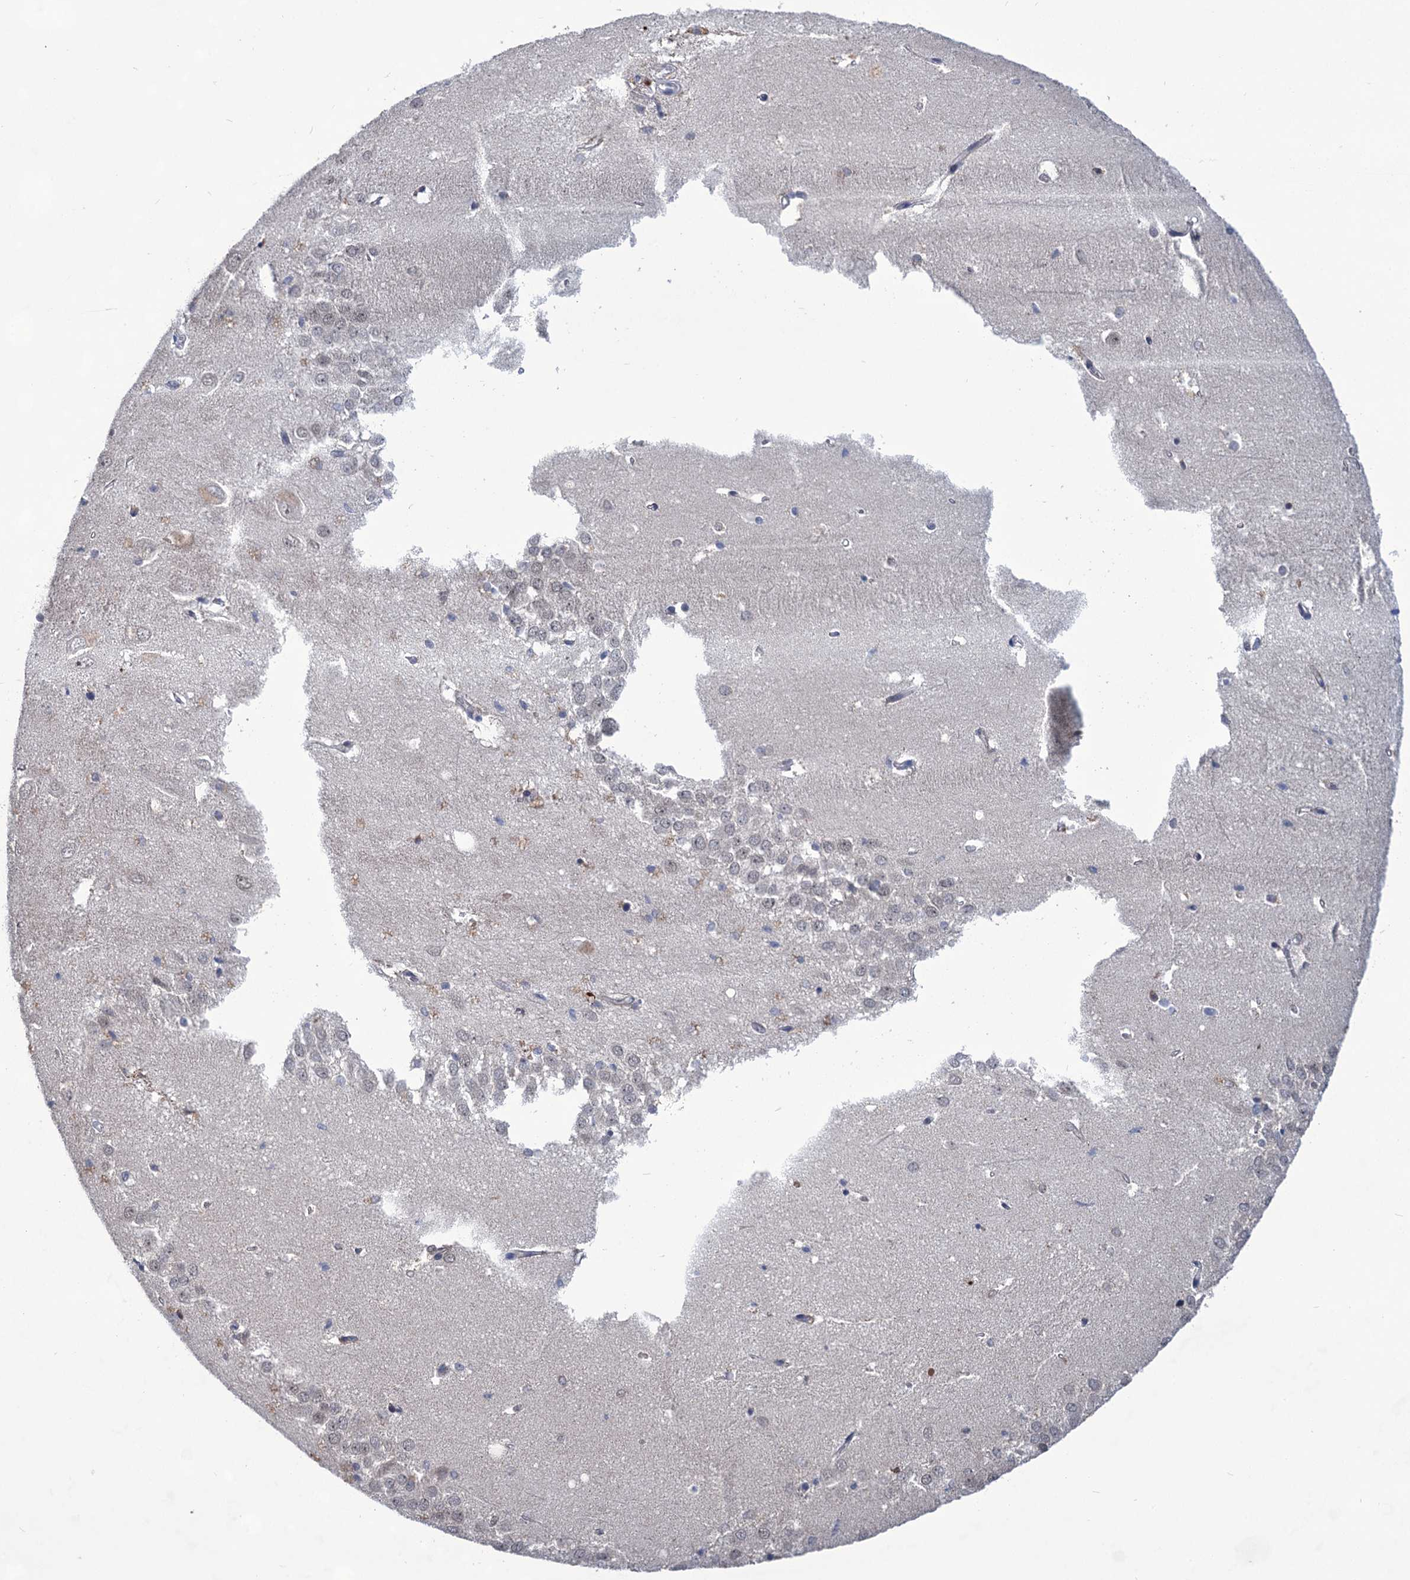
{"staining": {"intensity": "negative", "quantity": "none", "location": "none"}, "tissue": "hippocampus", "cell_type": "Glial cells", "image_type": "normal", "snomed": [{"axis": "morphology", "description": "Normal tissue, NOS"}, {"axis": "topography", "description": "Hippocampus"}], "caption": "Normal hippocampus was stained to show a protein in brown. There is no significant staining in glial cells. (DAB (3,3'-diaminobenzidine) immunohistochemistry with hematoxylin counter stain).", "gene": "TTC17", "patient": {"sex": "female", "age": 64}}